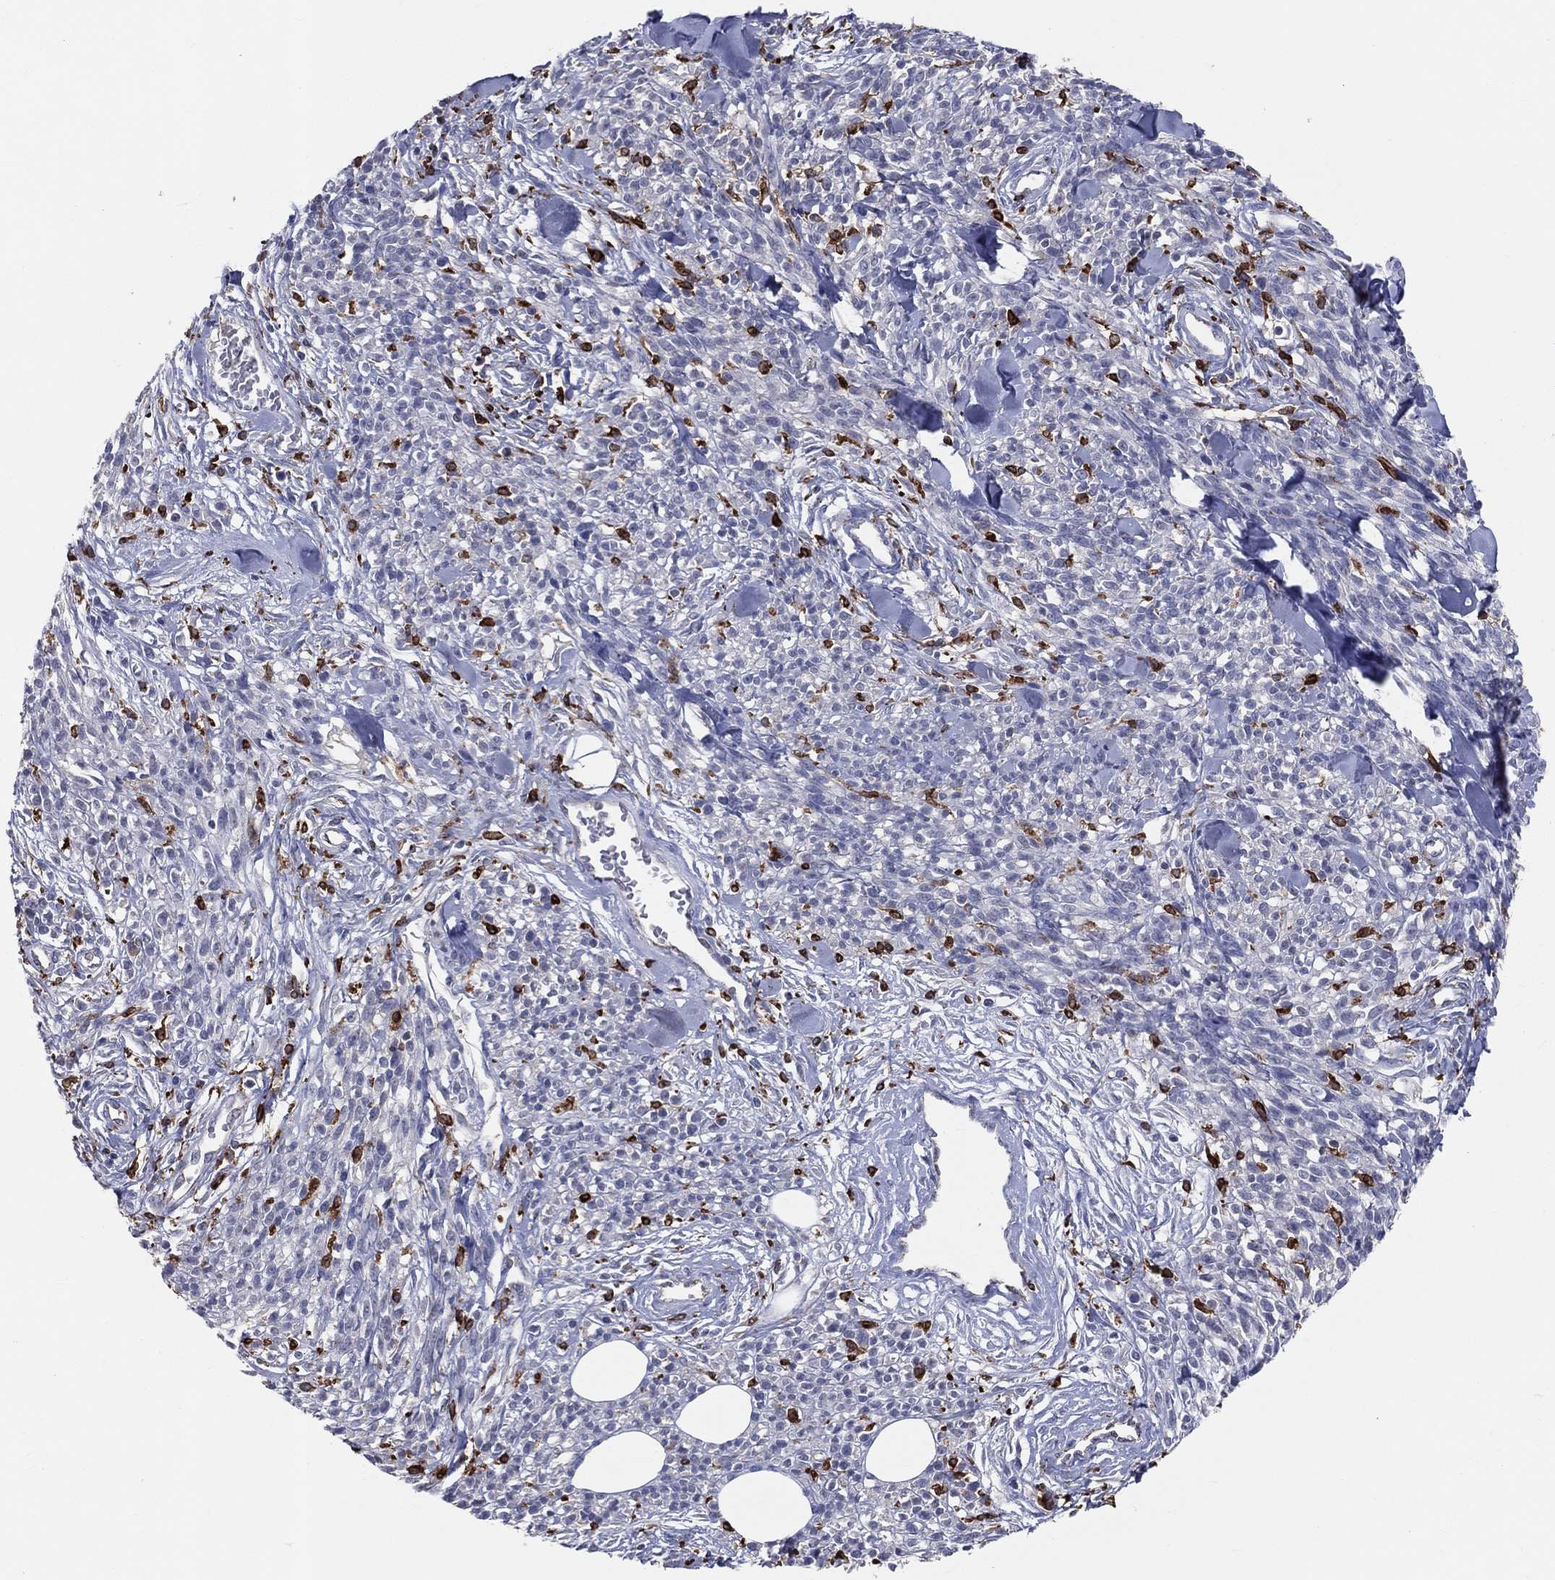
{"staining": {"intensity": "negative", "quantity": "none", "location": "none"}, "tissue": "melanoma", "cell_type": "Tumor cells", "image_type": "cancer", "snomed": [{"axis": "morphology", "description": "Malignant melanoma, NOS"}, {"axis": "topography", "description": "Skin"}, {"axis": "topography", "description": "Skin of trunk"}], "caption": "The immunohistochemistry (IHC) micrograph has no significant staining in tumor cells of malignant melanoma tissue.", "gene": "CD74", "patient": {"sex": "male", "age": 74}}